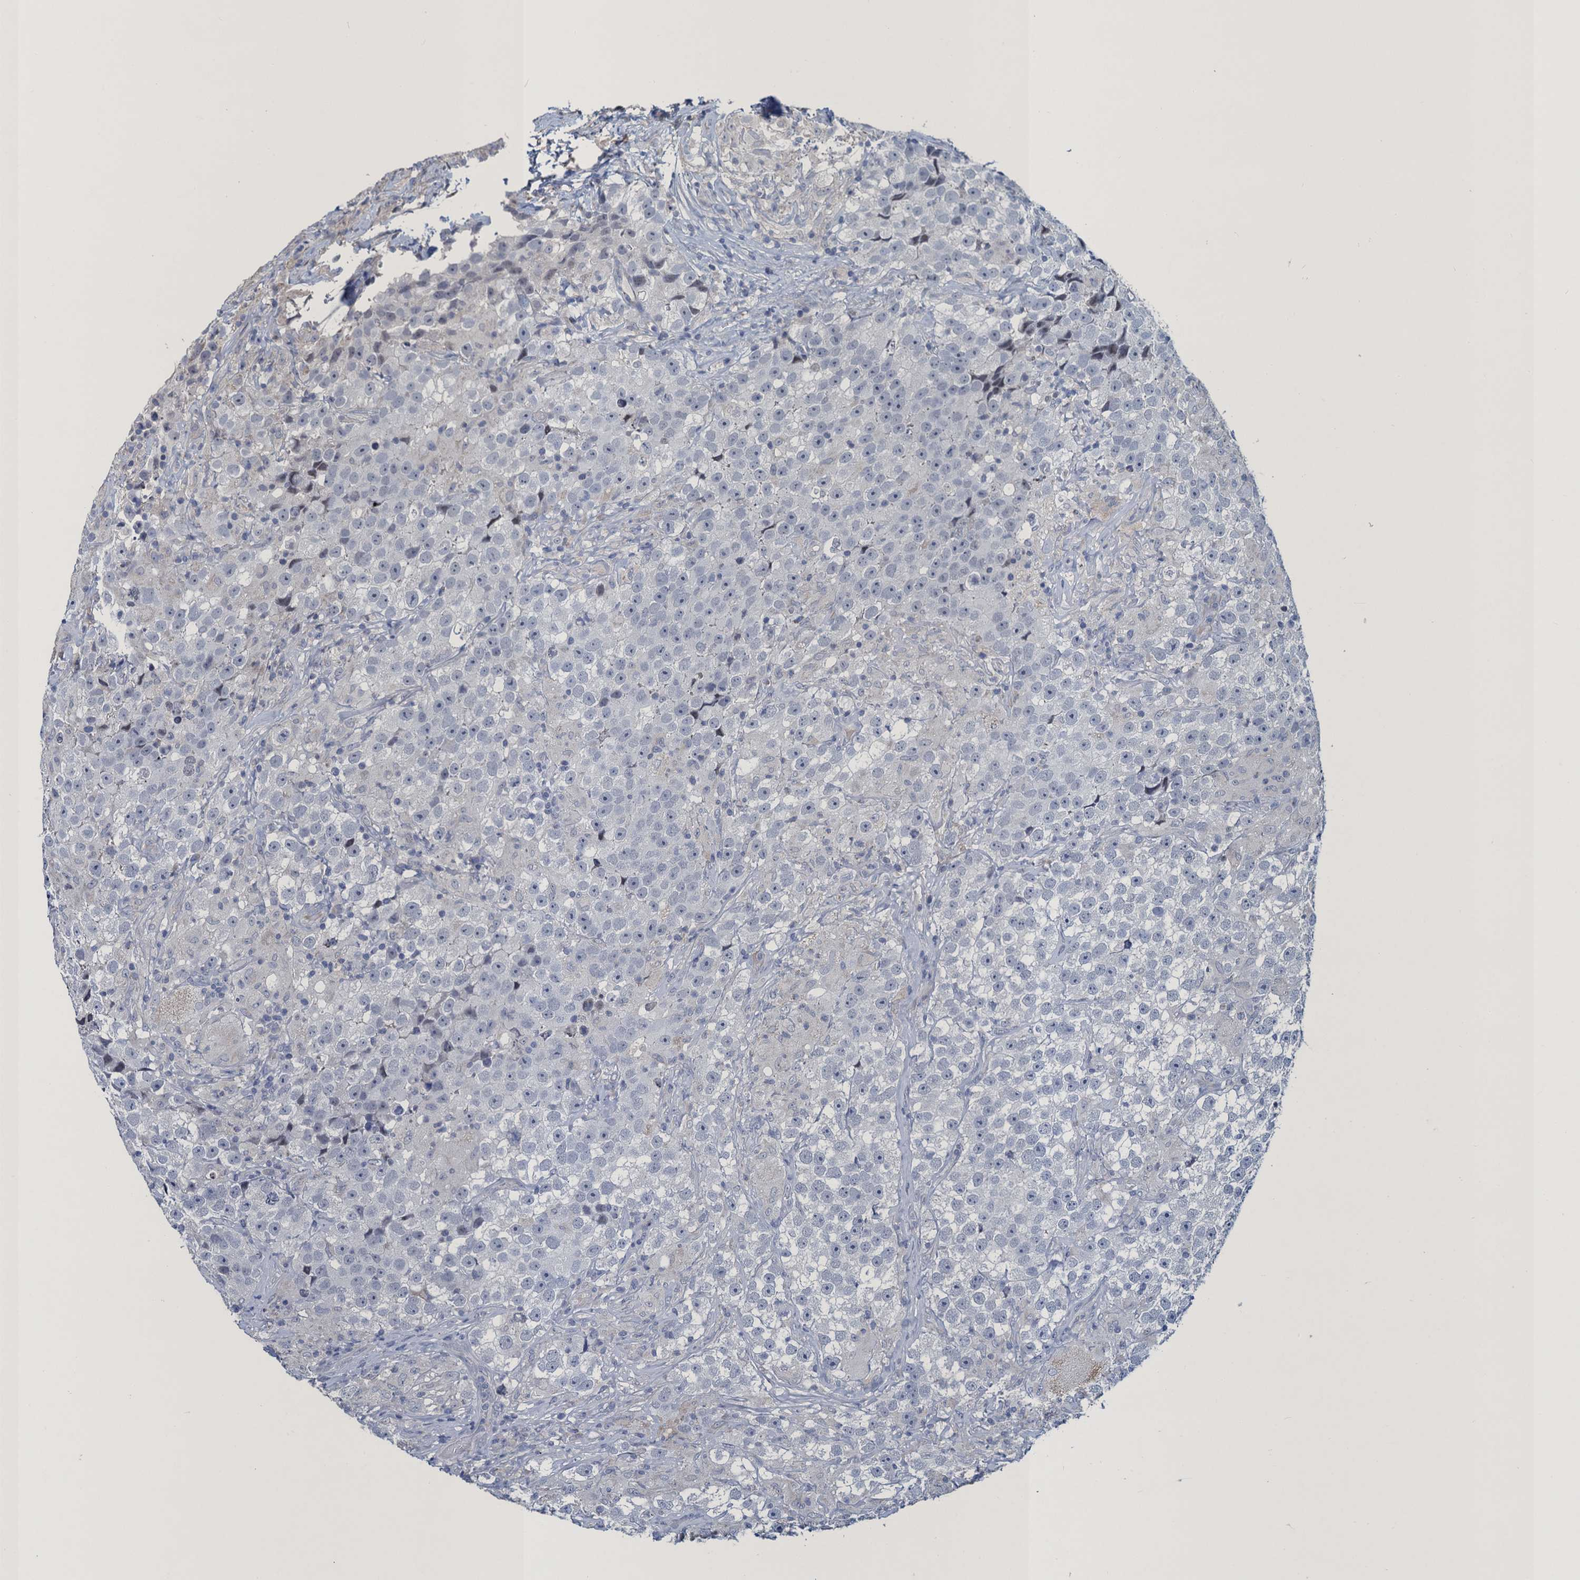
{"staining": {"intensity": "negative", "quantity": "none", "location": "none"}, "tissue": "testis cancer", "cell_type": "Tumor cells", "image_type": "cancer", "snomed": [{"axis": "morphology", "description": "Seminoma, NOS"}, {"axis": "topography", "description": "Testis"}], "caption": "Immunohistochemistry (IHC) of testis seminoma displays no staining in tumor cells.", "gene": "ATOSA", "patient": {"sex": "male", "age": 46}}